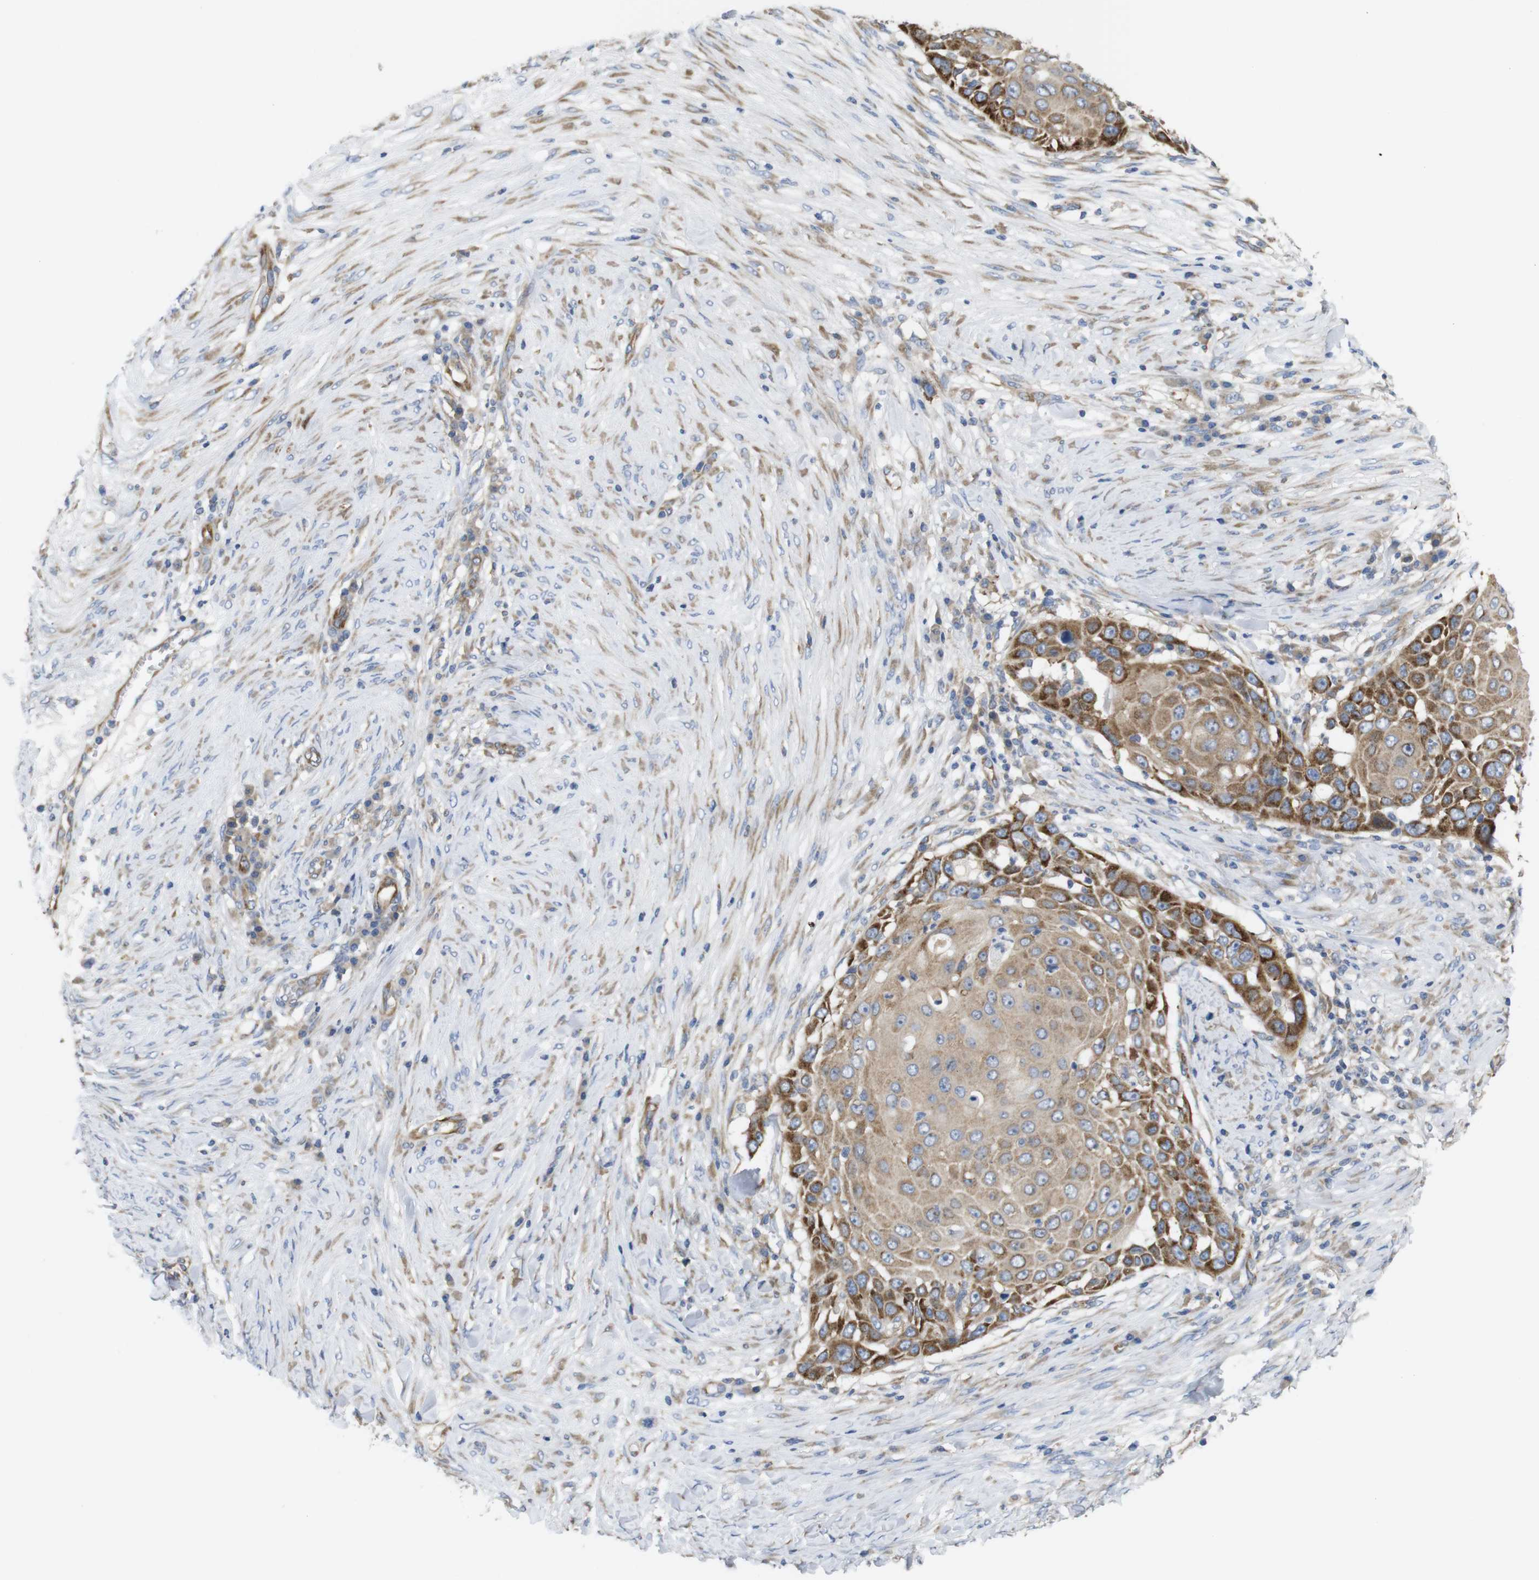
{"staining": {"intensity": "moderate", "quantity": ">75%", "location": "cytoplasmic/membranous"}, "tissue": "skin cancer", "cell_type": "Tumor cells", "image_type": "cancer", "snomed": [{"axis": "morphology", "description": "Squamous cell carcinoma, NOS"}, {"axis": "topography", "description": "Skin"}], "caption": "Protein staining of skin cancer (squamous cell carcinoma) tissue demonstrates moderate cytoplasmic/membranous positivity in approximately >75% of tumor cells.", "gene": "PCNX2", "patient": {"sex": "female", "age": 44}}